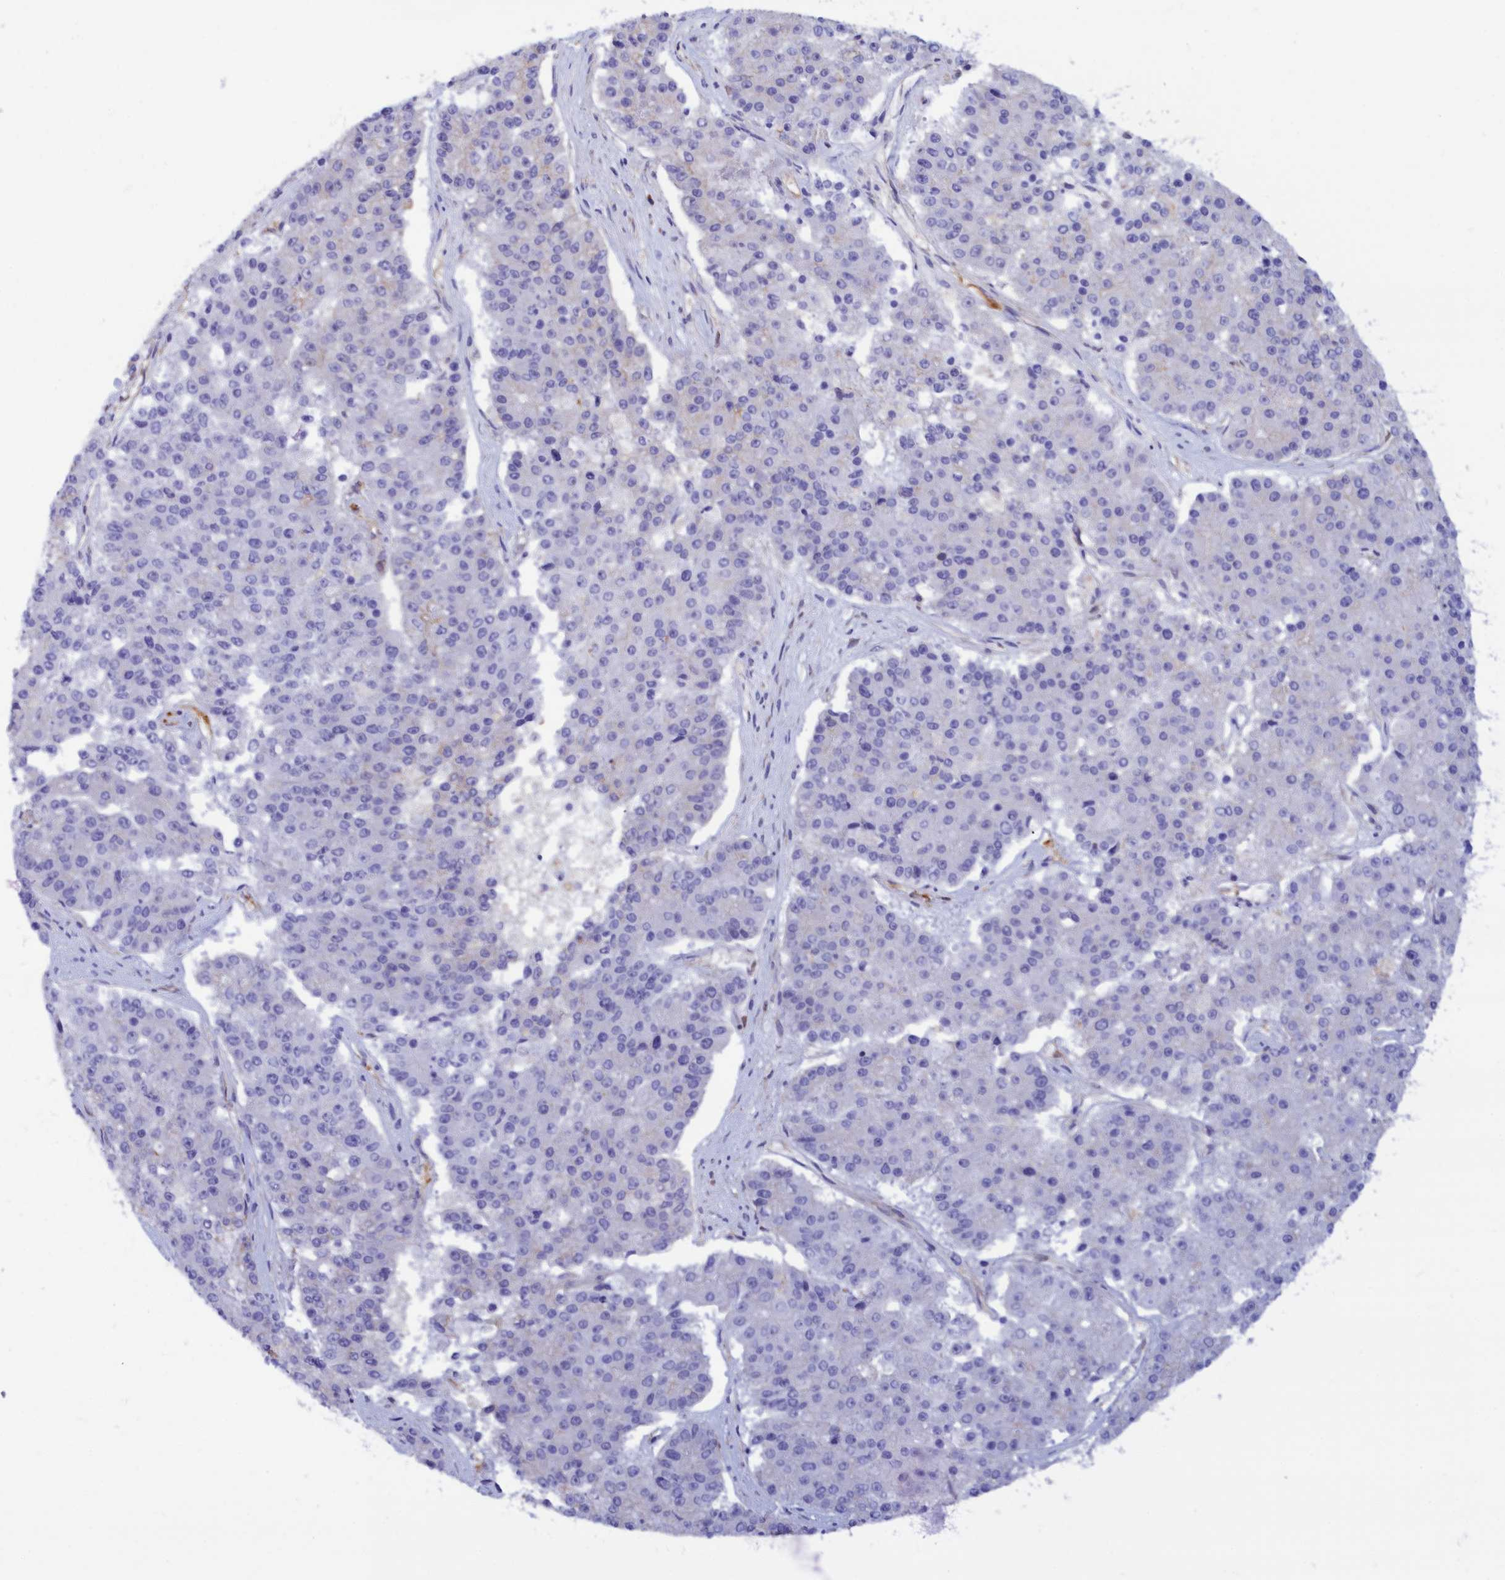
{"staining": {"intensity": "negative", "quantity": "none", "location": "none"}, "tissue": "pancreatic cancer", "cell_type": "Tumor cells", "image_type": "cancer", "snomed": [{"axis": "morphology", "description": "Adenocarcinoma, NOS"}, {"axis": "topography", "description": "Pancreas"}], "caption": "Tumor cells show no significant staining in pancreatic cancer.", "gene": "ABCC12", "patient": {"sex": "male", "age": 50}}